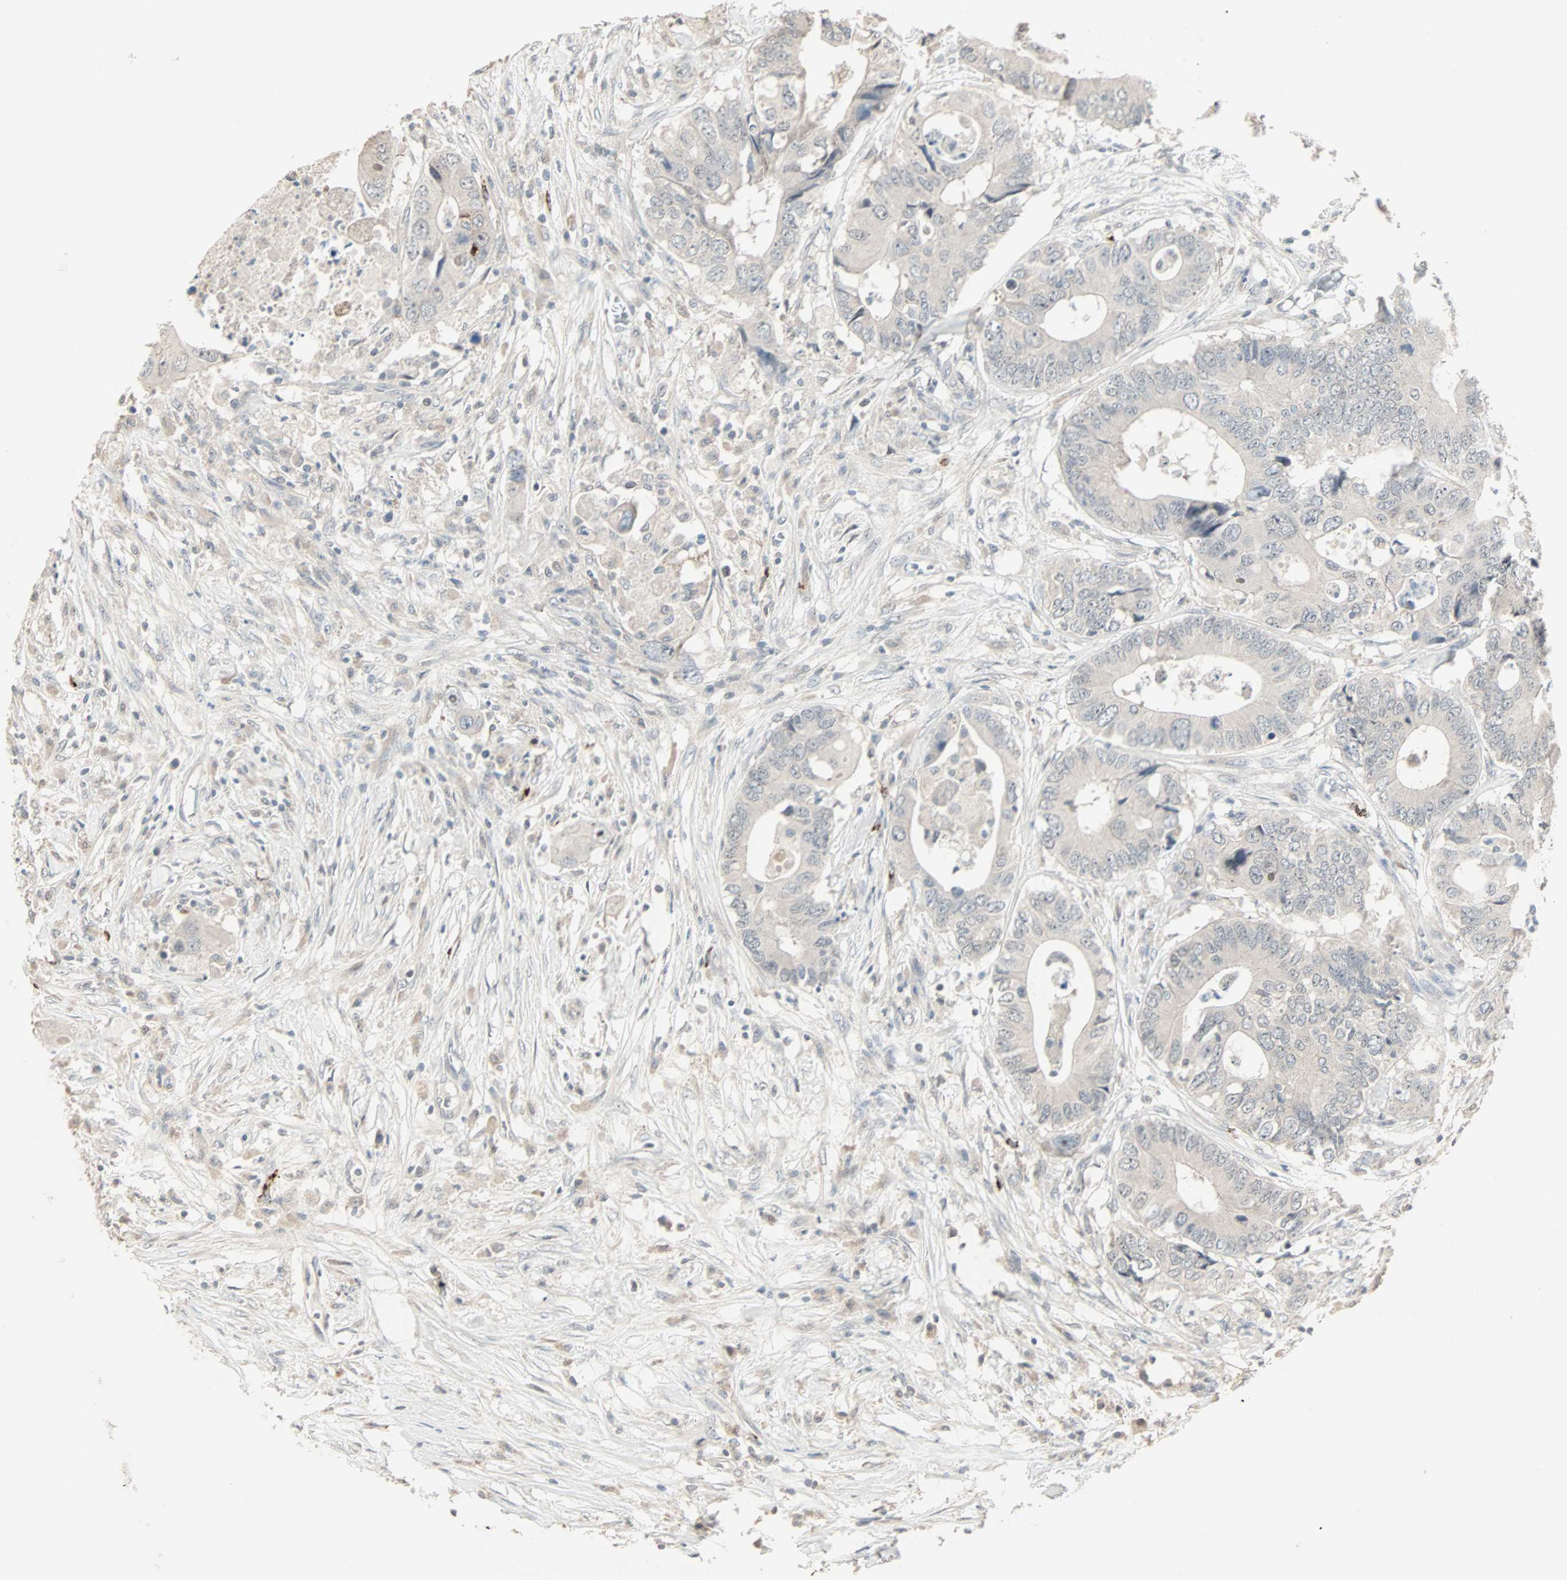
{"staining": {"intensity": "weak", "quantity": "<25%", "location": "cytoplasmic/membranous"}, "tissue": "colorectal cancer", "cell_type": "Tumor cells", "image_type": "cancer", "snomed": [{"axis": "morphology", "description": "Adenocarcinoma, NOS"}, {"axis": "topography", "description": "Colon"}], "caption": "DAB (3,3'-diaminobenzidine) immunohistochemical staining of colorectal cancer reveals no significant staining in tumor cells.", "gene": "KDM4A", "patient": {"sex": "male", "age": 71}}